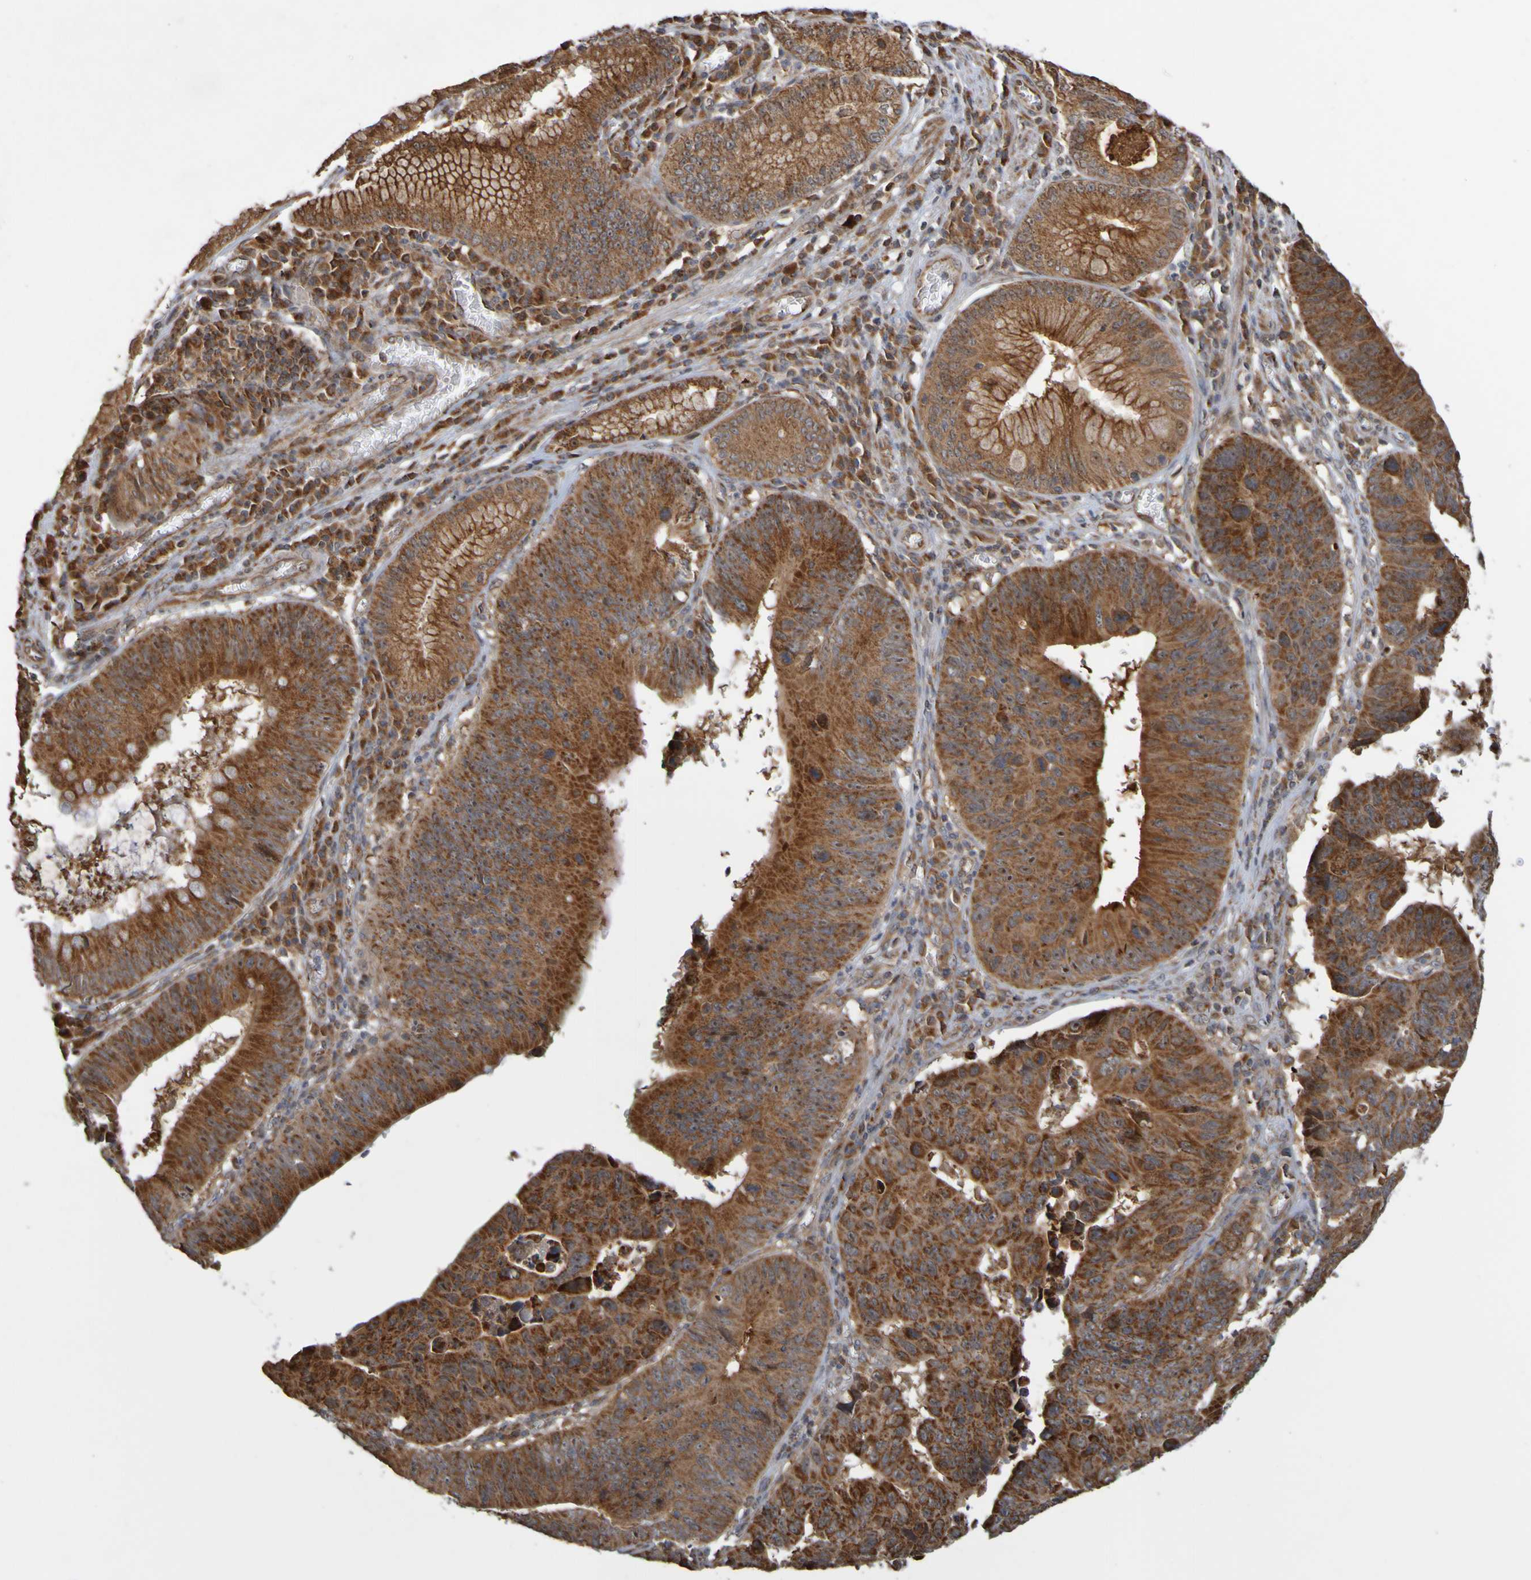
{"staining": {"intensity": "strong", "quantity": ">75%", "location": "cytoplasmic/membranous,nuclear"}, "tissue": "stomach cancer", "cell_type": "Tumor cells", "image_type": "cancer", "snomed": [{"axis": "morphology", "description": "Adenocarcinoma, NOS"}, {"axis": "topography", "description": "Stomach"}], "caption": "Stomach adenocarcinoma stained for a protein demonstrates strong cytoplasmic/membranous and nuclear positivity in tumor cells.", "gene": "TMBIM1", "patient": {"sex": "male", "age": 59}}